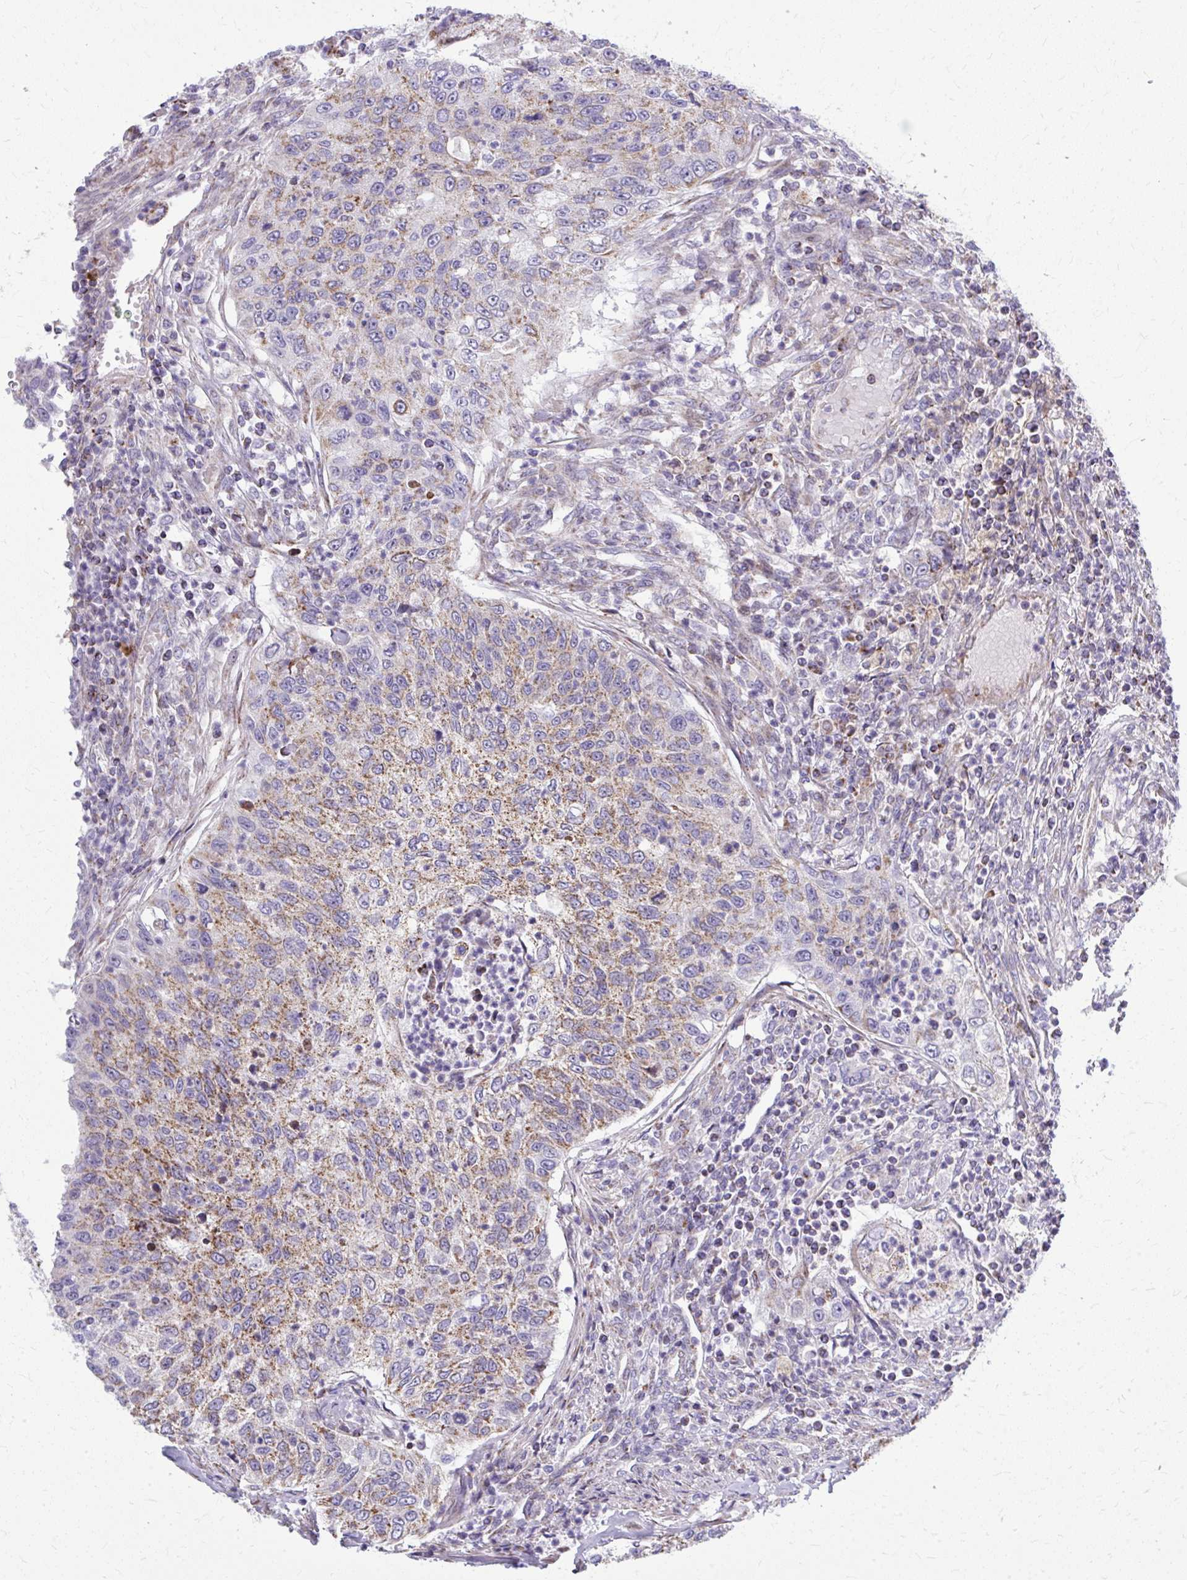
{"staining": {"intensity": "moderate", "quantity": ">75%", "location": "cytoplasmic/membranous"}, "tissue": "urothelial cancer", "cell_type": "Tumor cells", "image_type": "cancer", "snomed": [{"axis": "morphology", "description": "Urothelial carcinoma, High grade"}, {"axis": "topography", "description": "Urinary bladder"}], "caption": "A high-resolution photomicrograph shows immunohistochemistry (IHC) staining of high-grade urothelial carcinoma, which reveals moderate cytoplasmic/membranous staining in about >75% of tumor cells. (DAB (3,3'-diaminobenzidine) IHC with brightfield microscopy, high magnification).", "gene": "ZNF362", "patient": {"sex": "female", "age": 60}}